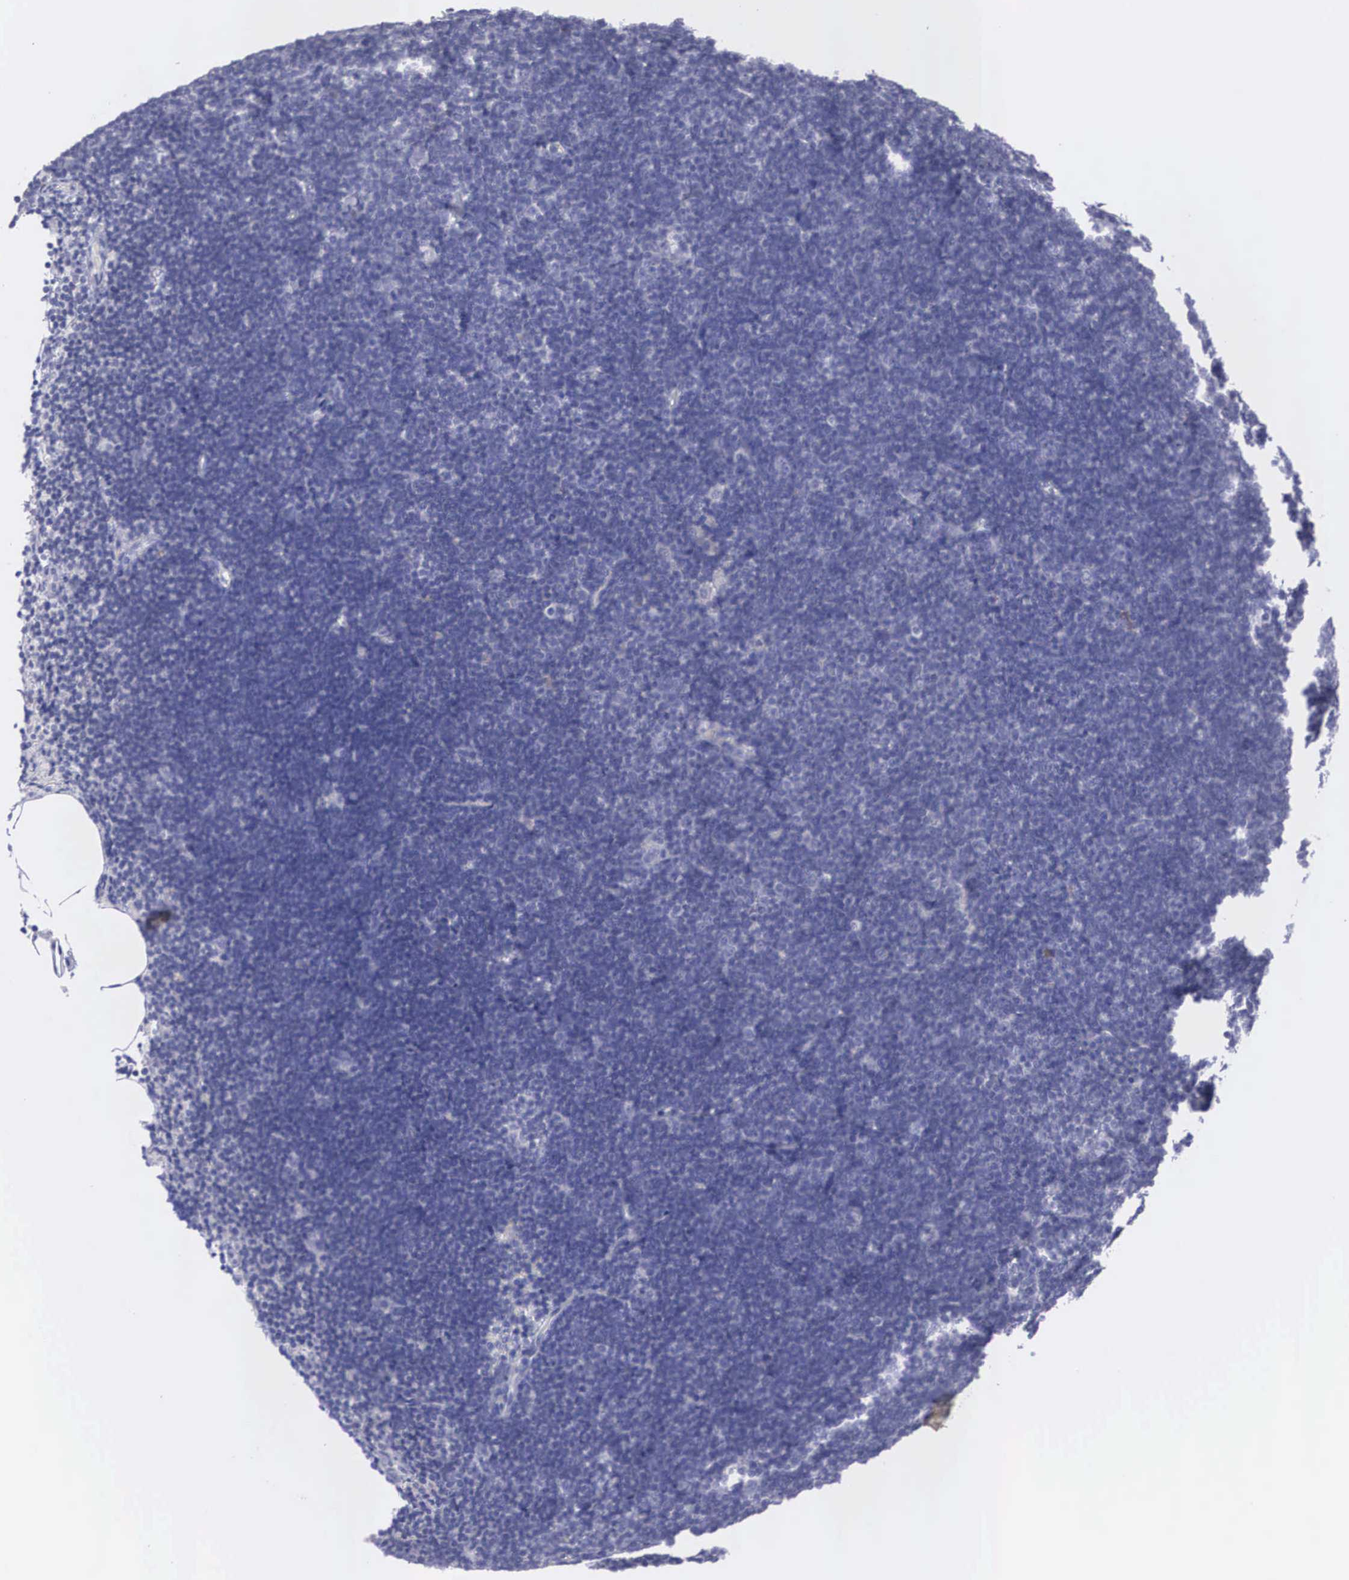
{"staining": {"intensity": "negative", "quantity": "none", "location": "none"}, "tissue": "lymphoma", "cell_type": "Tumor cells", "image_type": "cancer", "snomed": [{"axis": "morphology", "description": "Malignant lymphoma, non-Hodgkin's type, Low grade"}, {"axis": "topography", "description": "Lymph node"}], "caption": "The histopathology image demonstrates no staining of tumor cells in lymphoma. The staining was performed using DAB (3,3'-diaminobenzidine) to visualize the protein expression in brown, while the nuclei were stained in blue with hematoxylin (Magnification: 20x).", "gene": "REPS2", "patient": {"sex": "female", "age": 51}}